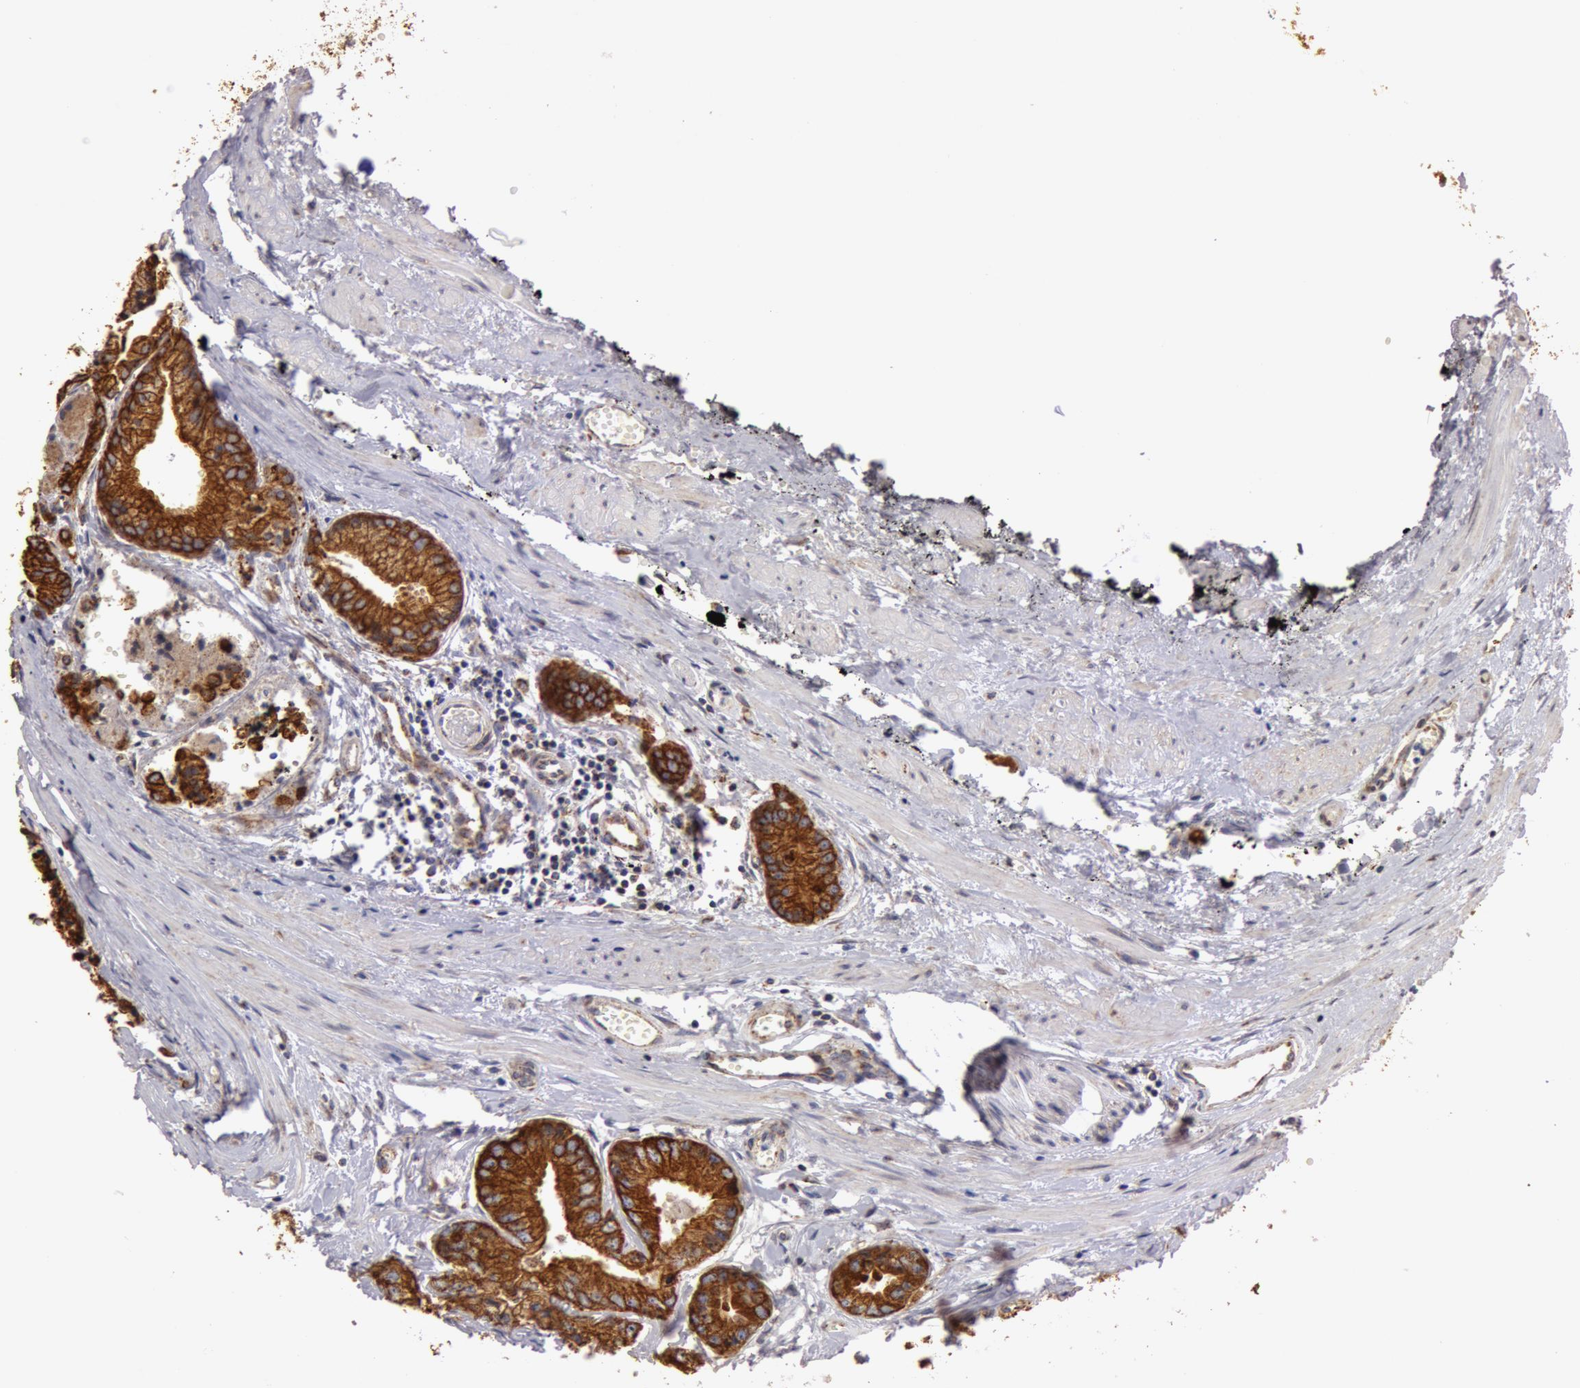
{"staining": {"intensity": "strong", "quantity": ">75%", "location": "cytoplasmic/membranous"}, "tissue": "prostate cancer", "cell_type": "Tumor cells", "image_type": "cancer", "snomed": [{"axis": "morphology", "description": "Adenocarcinoma, High grade"}, {"axis": "topography", "description": "Prostate"}], "caption": "Immunohistochemical staining of high-grade adenocarcinoma (prostate) demonstrates high levels of strong cytoplasmic/membranous staining in approximately >75% of tumor cells. The protein of interest is shown in brown color, while the nuclei are stained blue.", "gene": "KRT18", "patient": {"sex": "male", "age": 56}}